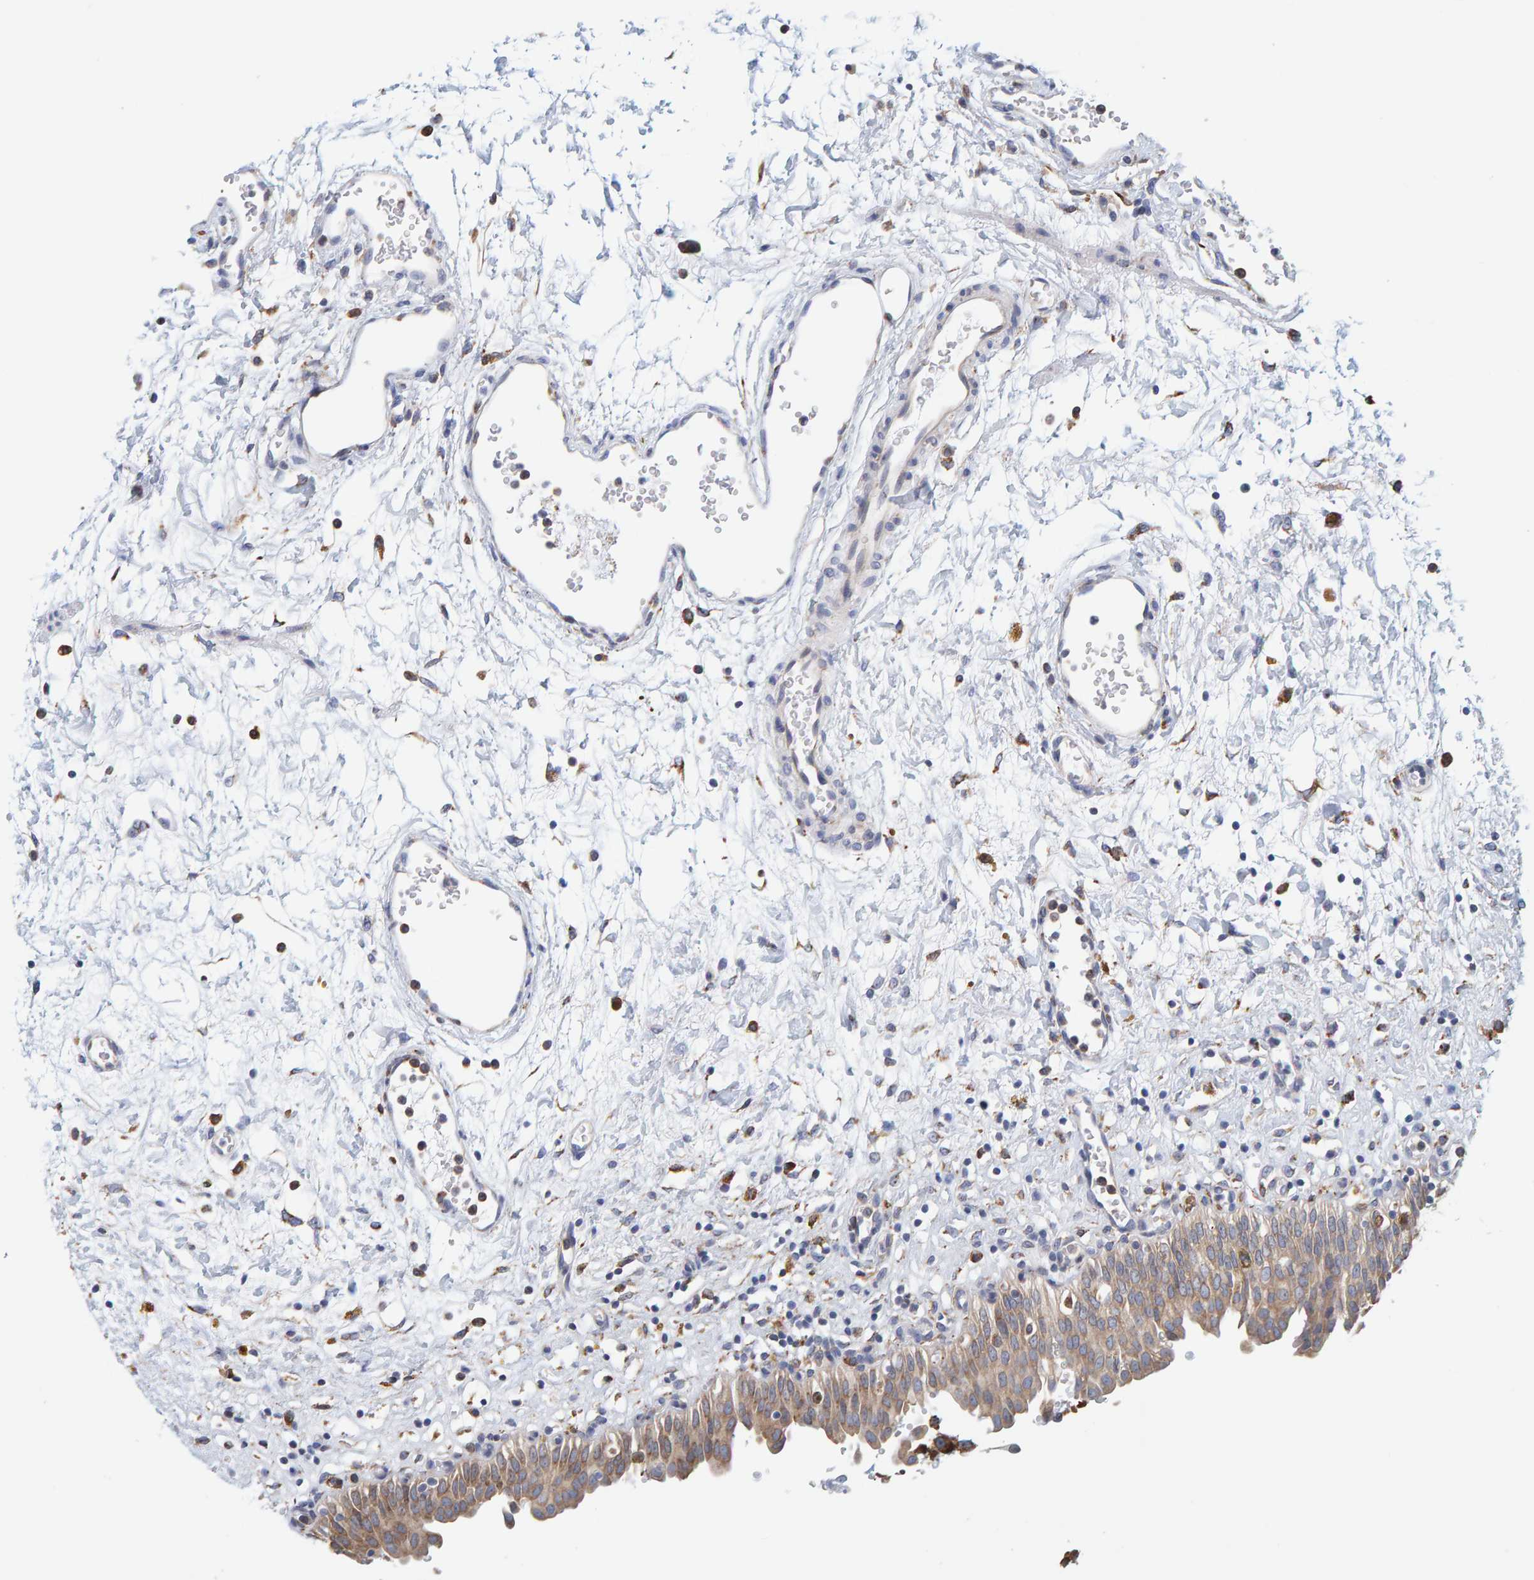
{"staining": {"intensity": "moderate", "quantity": ">75%", "location": "cytoplasmic/membranous"}, "tissue": "urinary bladder", "cell_type": "Urothelial cells", "image_type": "normal", "snomed": [{"axis": "morphology", "description": "Urothelial carcinoma, High grade"}, {"axis": "topography", "description": "Urinary bladder"}], "caption": "High-magnification brightfield microscopy of normal urinary bladder stained with DAB (brown) and counterstained with hematoxylin (blue). urothelial cells exhibit moderate cytoplasmic/membranous expression is seen in approximately>75% of cells.", "gene": "SGPL1", "patient": {"sex": "male", "age": 46}}